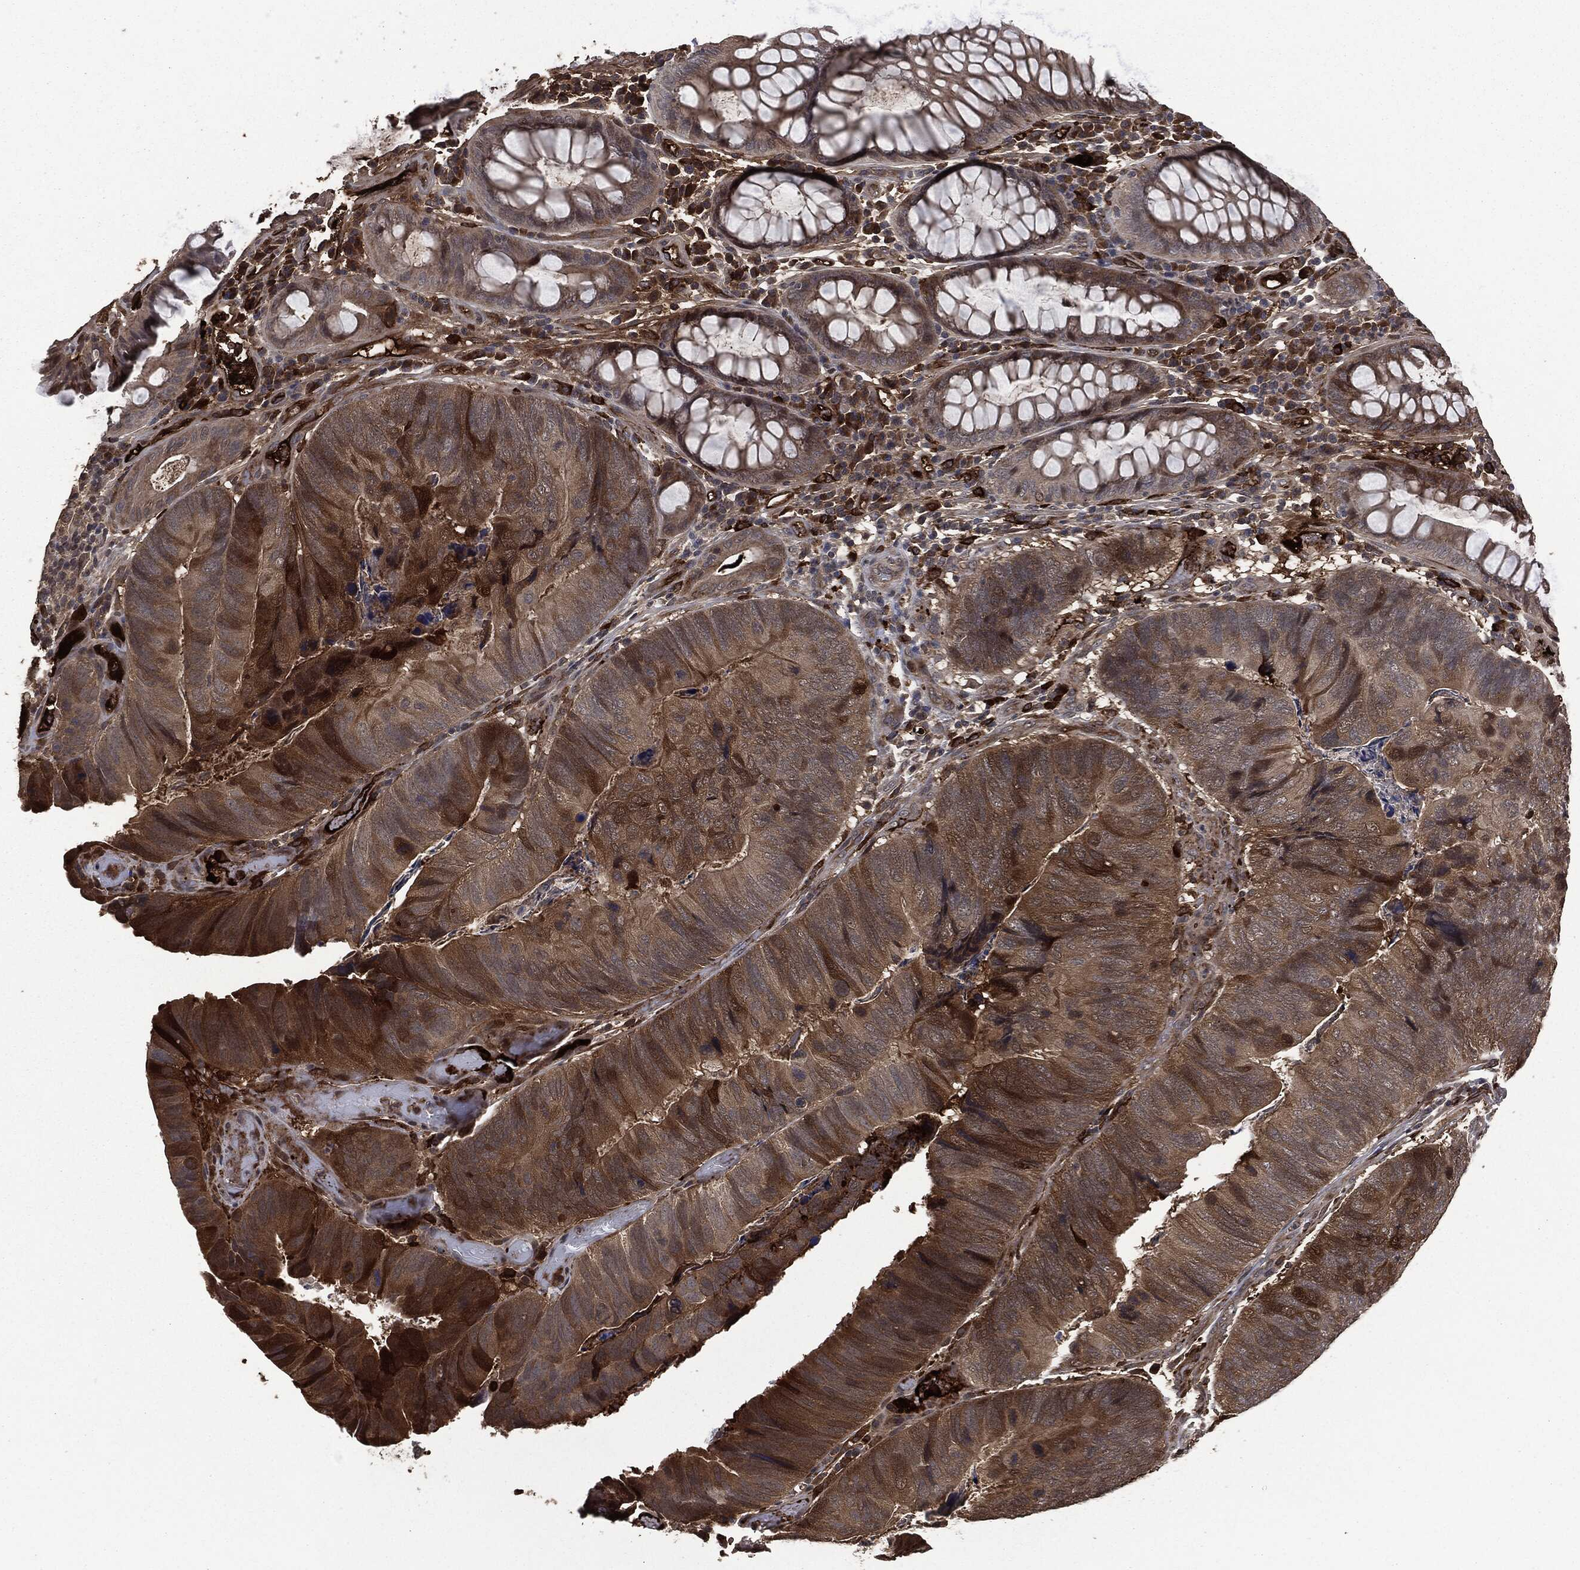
{"staining": {"intensity": "moderate", "quantity": "25%-75%", "location": "cytoplasmic/membranous"}, "tissue": "colorectal cancer", "cell_type": "Tumor cells", "image_type": "cancer", "snomed": [{"axis": "morphology", "description": "Adenocarcinoma, NOS"}, {"axis": "topography", "description": "Colon"}], "caption": "Immunohistochemical staining of human colorectal cancer displays medium levels of moderate cytoplasmic/membranous positivity in about 25%-75% of tumor cells.", "gene": "CRABP2", "patient": {"sex": "female", "age": 67}}